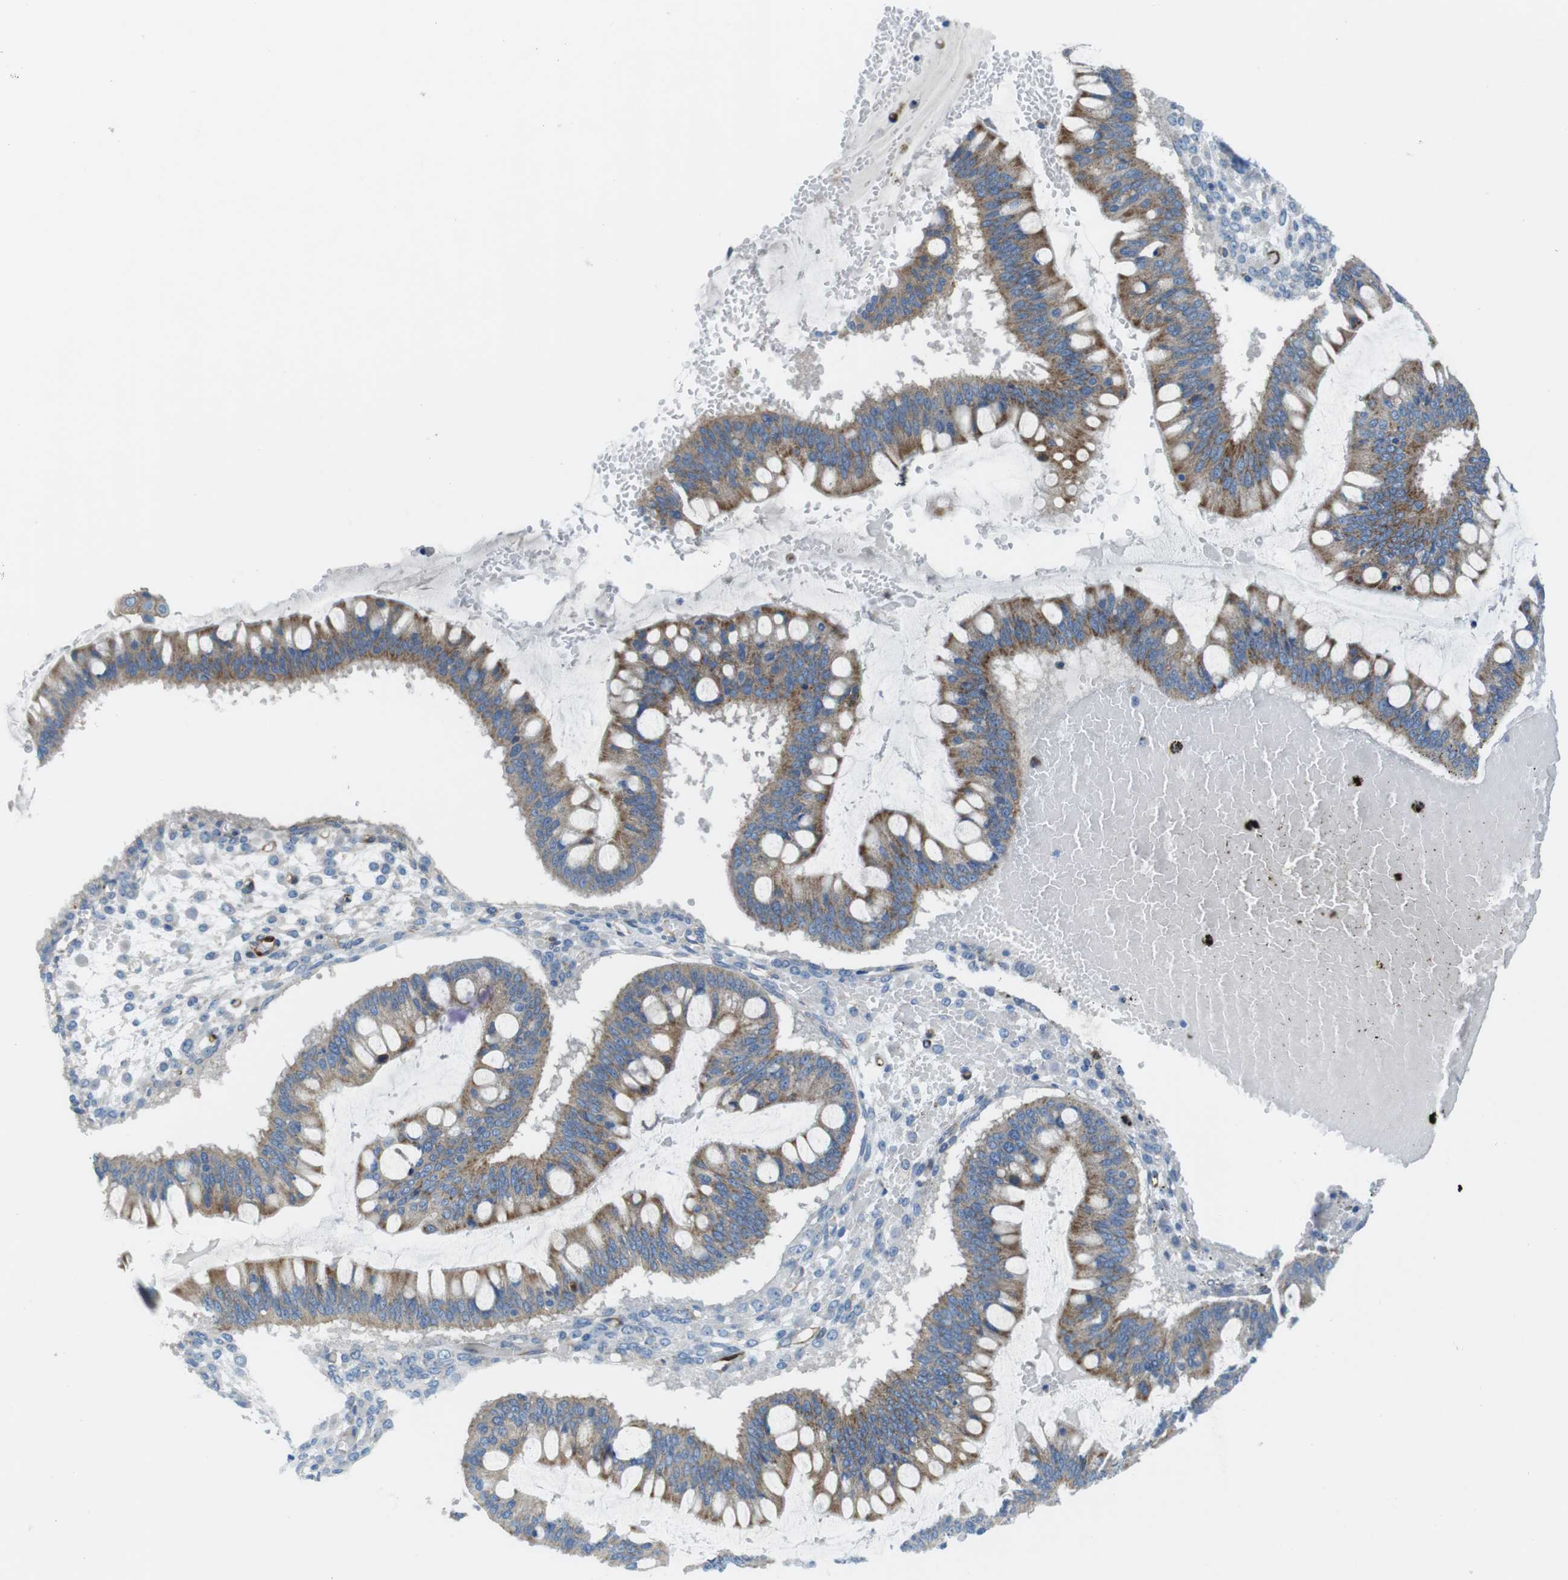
{"staining": {"intensity": "moderate", "quantity": ">75%", "location": "cytoplasmic/membranous"}, "tissue": "ovarian cancer", "cell_type": "Tumor cells", "image_type": "cancer", "snomed": [{"axis": "morphology", "description": "Cystadenocarcinoma, mucinous, NOS"}, {"axis": "topography", "description": "Ovary"}], "caption": "Protein expression analysis of mucinous cystadenocarcinoma (ovarian) exhibits moderate cytoplasmic/membranous positivity in approximately >75% of tumor cells.", "gene": "EMP2", "patient": {"sex": "female", "age": 73}}